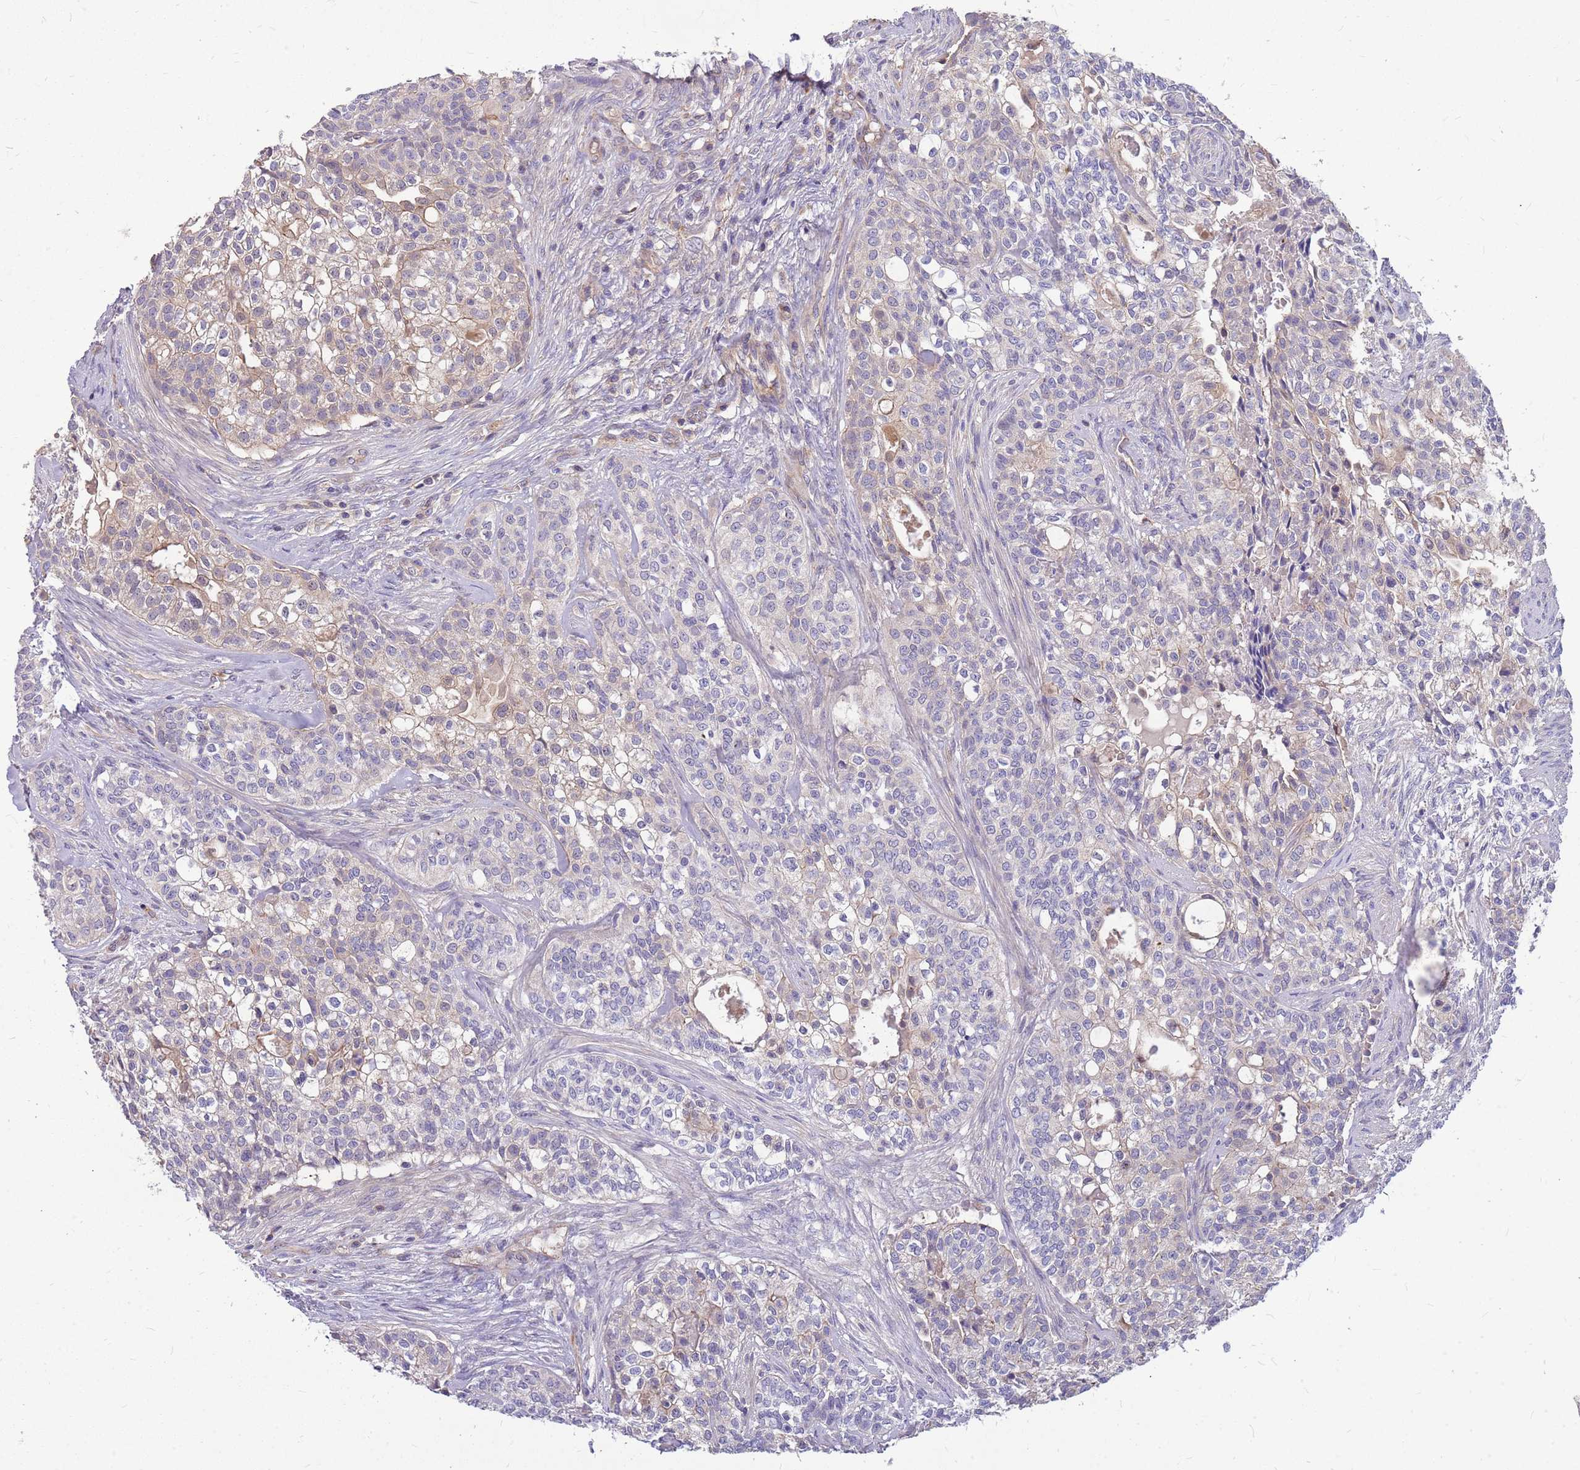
{"staining": {"intensity": "negative", "quantity": "none", "location": "none"}, "tissue": "head and neck cancer", "cell_type": "Tumor cells", "image_type": "cancer", "snomed": [{"axis": "morphology", "description": "Adenocarcinoma, NOS"}, {"axis": "topography", "description": "Head-Neck"}], "caption": "IHC of head and neck adenocarcinoma displays no positivity in tumor cells.", "gene": "MVD", "patient": {"sex": "male", "age": 81}}